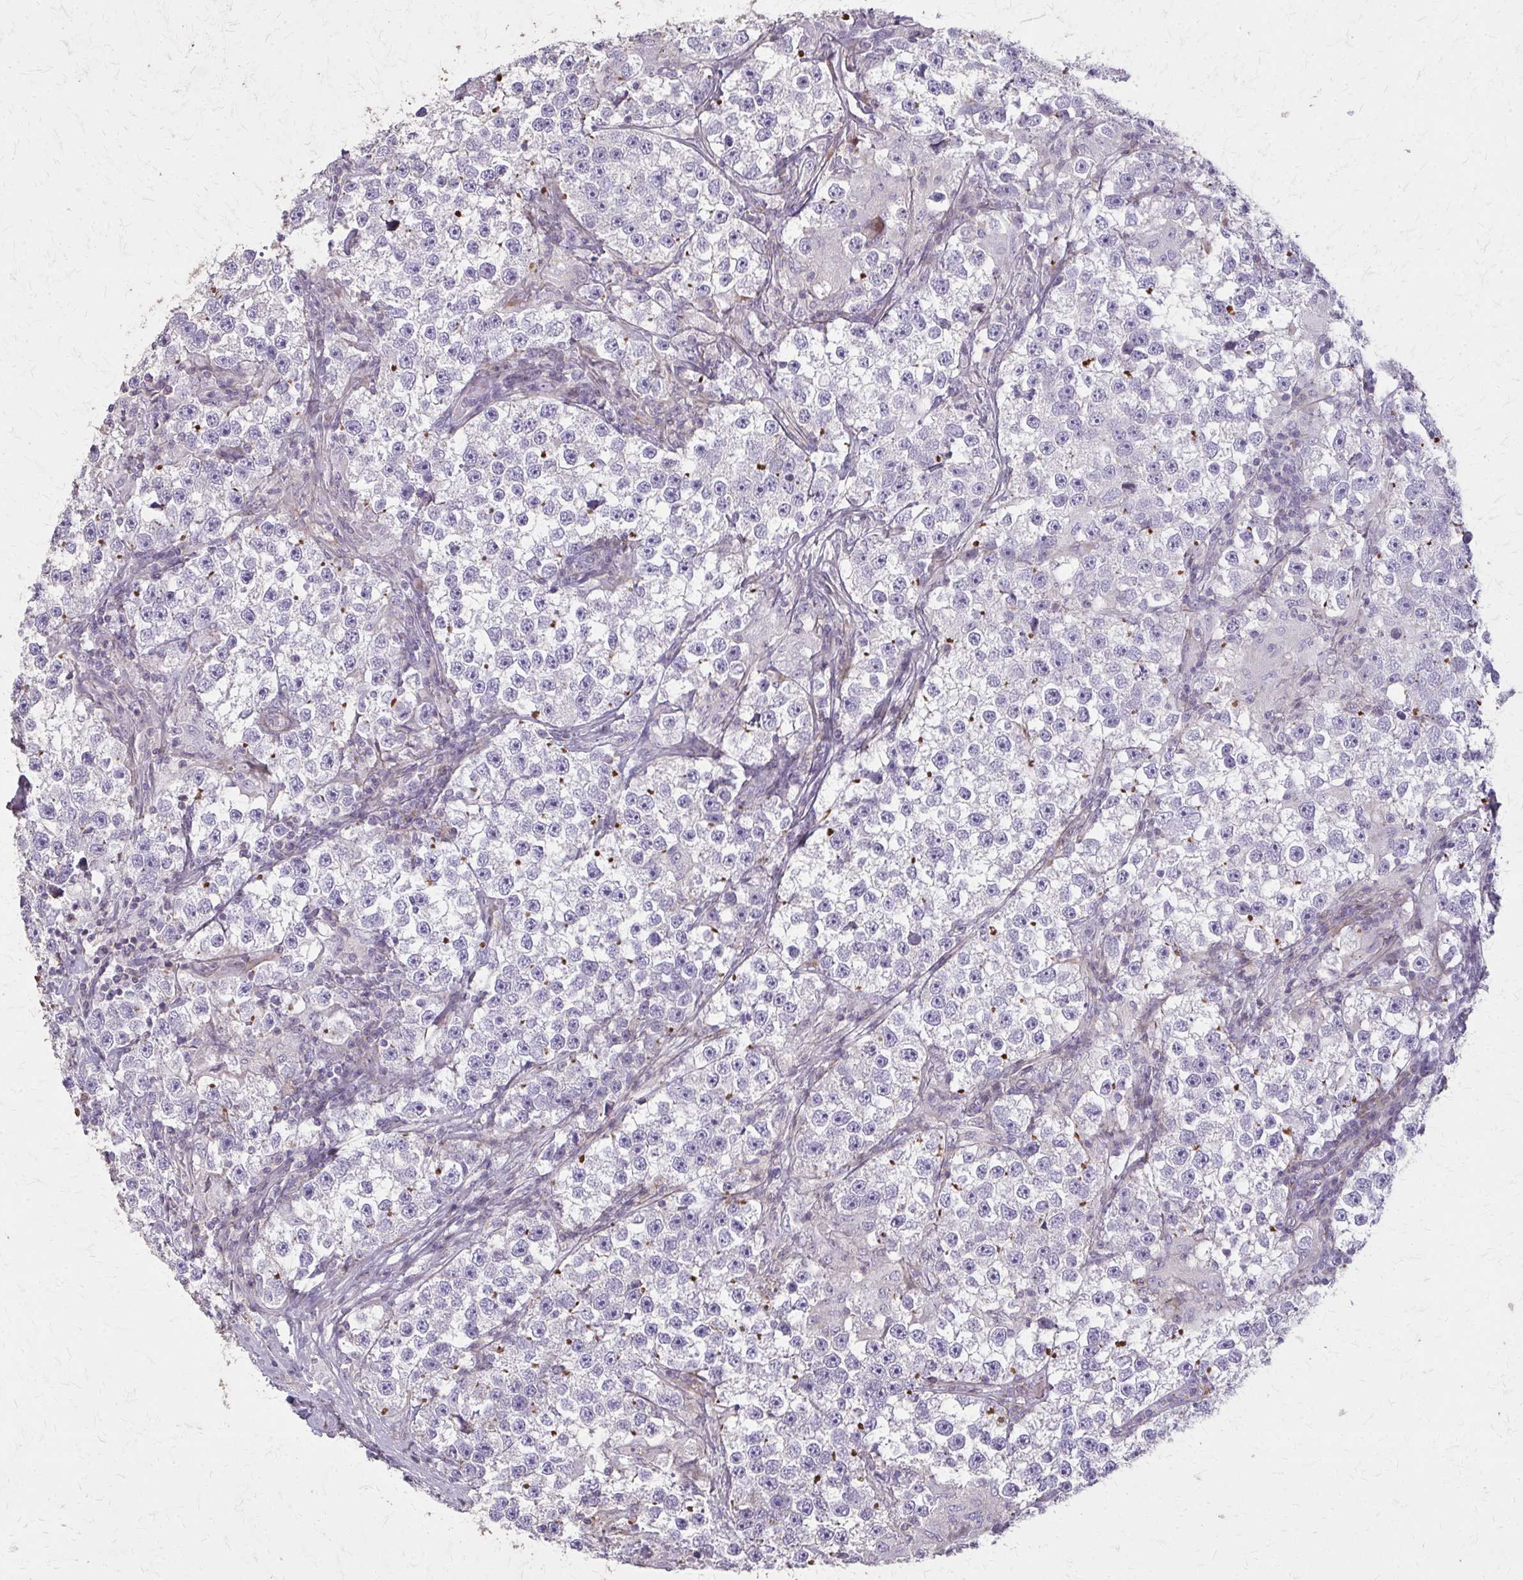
{"staining": {"intensity": "negative", "quantity": "none", "location": "none"}, "tissue": "testis cancer", "cell_type": "Tumor cells", "image_type": "cancer", "snomed": [{"axis": "morphology", "description": "Seminoma, NOS"}, {"axis": "topography", "description": "Testis"}], "caption": "IHC photomicrograph of neoplastic tissue: human testis seminoma stained with DAB (3,3'-diaminobenzidine) demonstrates no significant protein positivity in tumor cells.", "gene": "TENM4", "patient": {"sex": "male", "age": 46}}